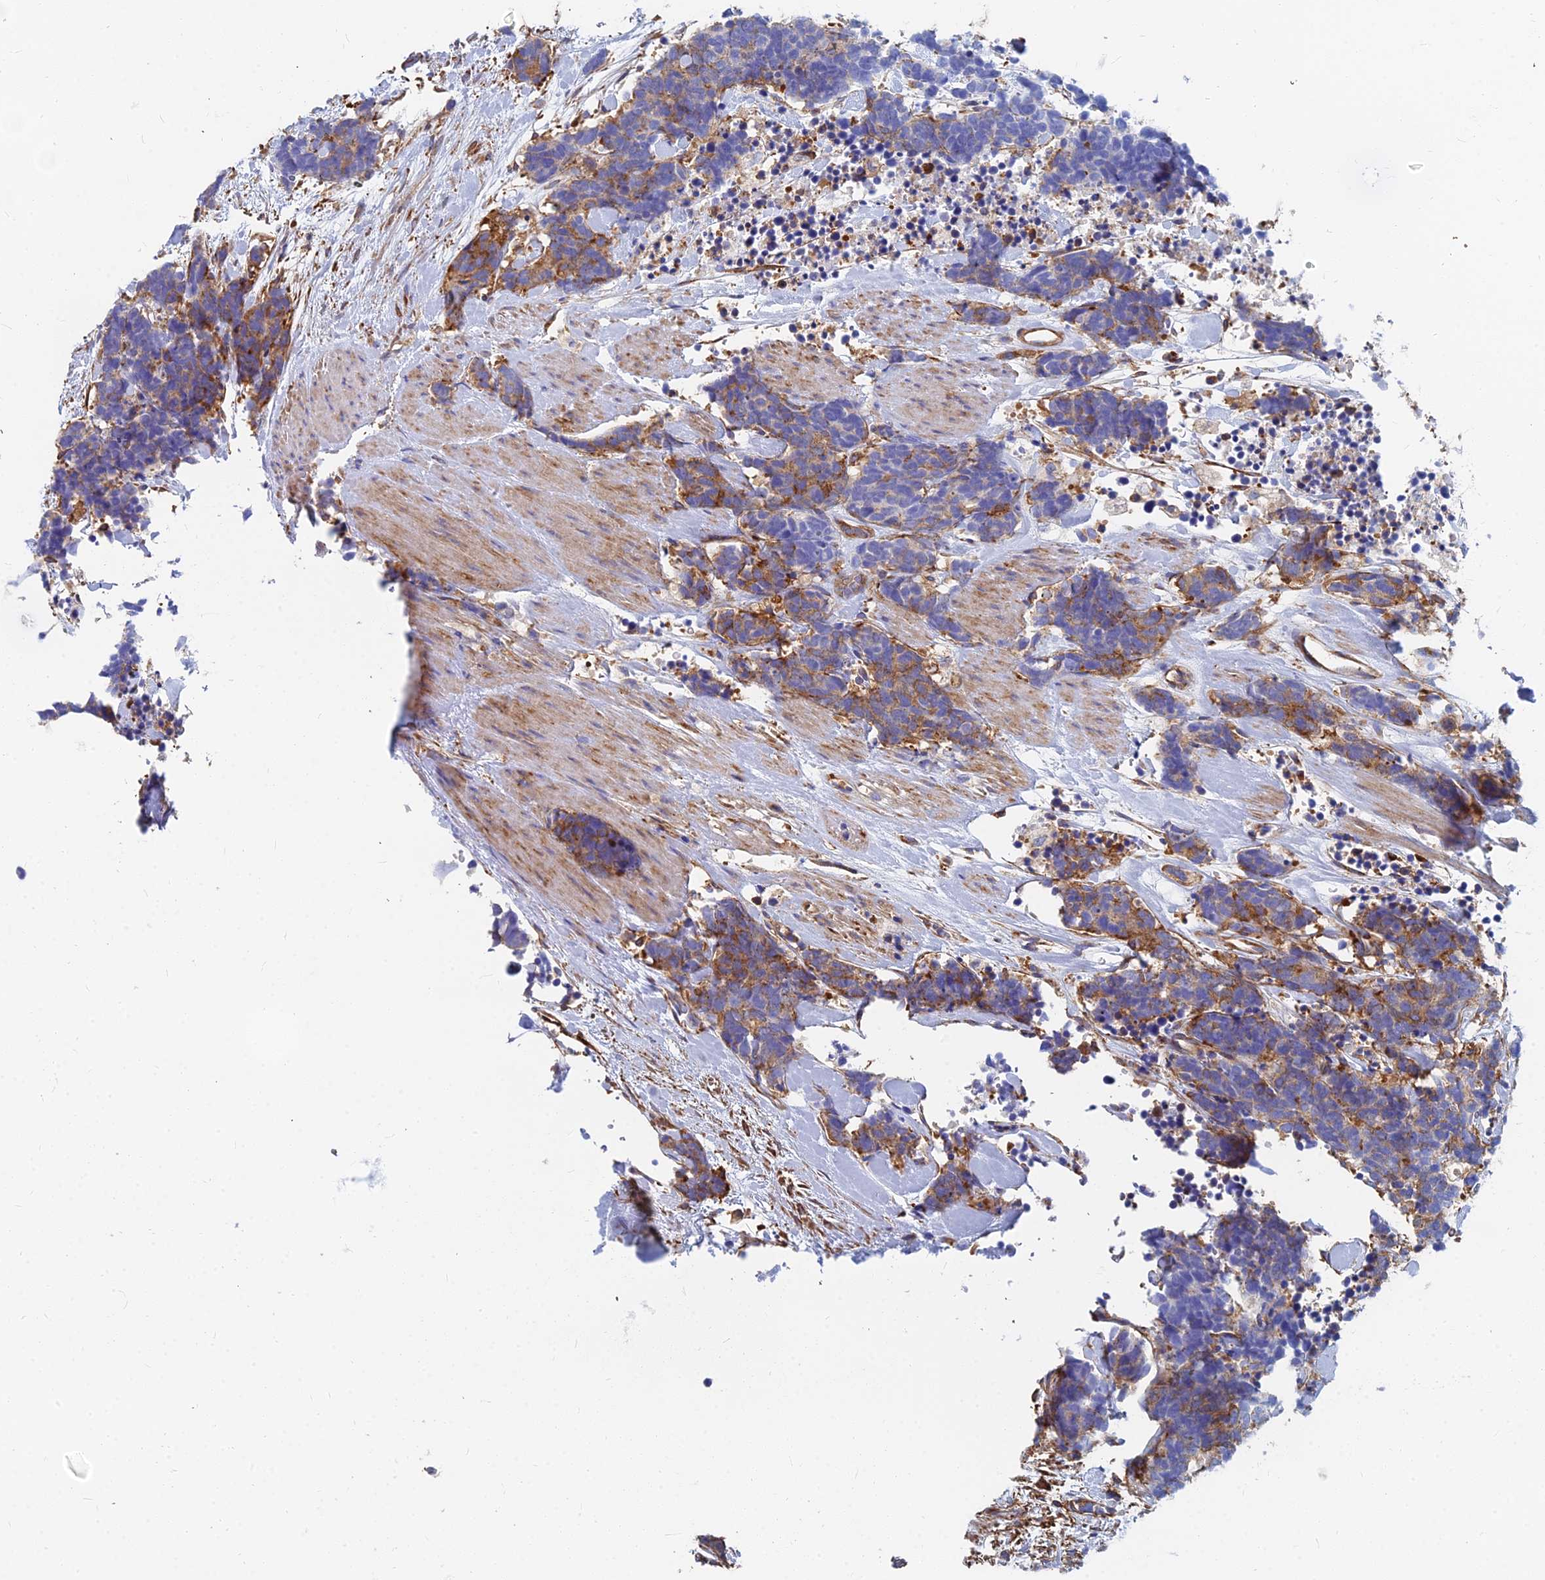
{"staining": {"intensity": "moderate", "quantity": "25%-75%", "location": "cytoplasmic/membranous"}, "tissue": "carcinoid", "cell_type": "Tumor cells", "image_type": "cancer", "snomed": [{"axis": "morphology", "description": "Carcinoma, NOS"}, {"axis": "morphology", "description": "Carcinoid, malignant, NOS"}, {"axis": "topography", "description": "Prostate"}], "caption": "IHC image of neoplastic tissue: human carcinoma stained using immunohistochemistry shows medium levels of moderate protein expression localized specifically in the cytoplasmic/membranous of tumor cells, appearing as a cytoplasmic/membranous brown color.", "gene": "GPR42", "patient": {"sex": "male", "age": 57}}